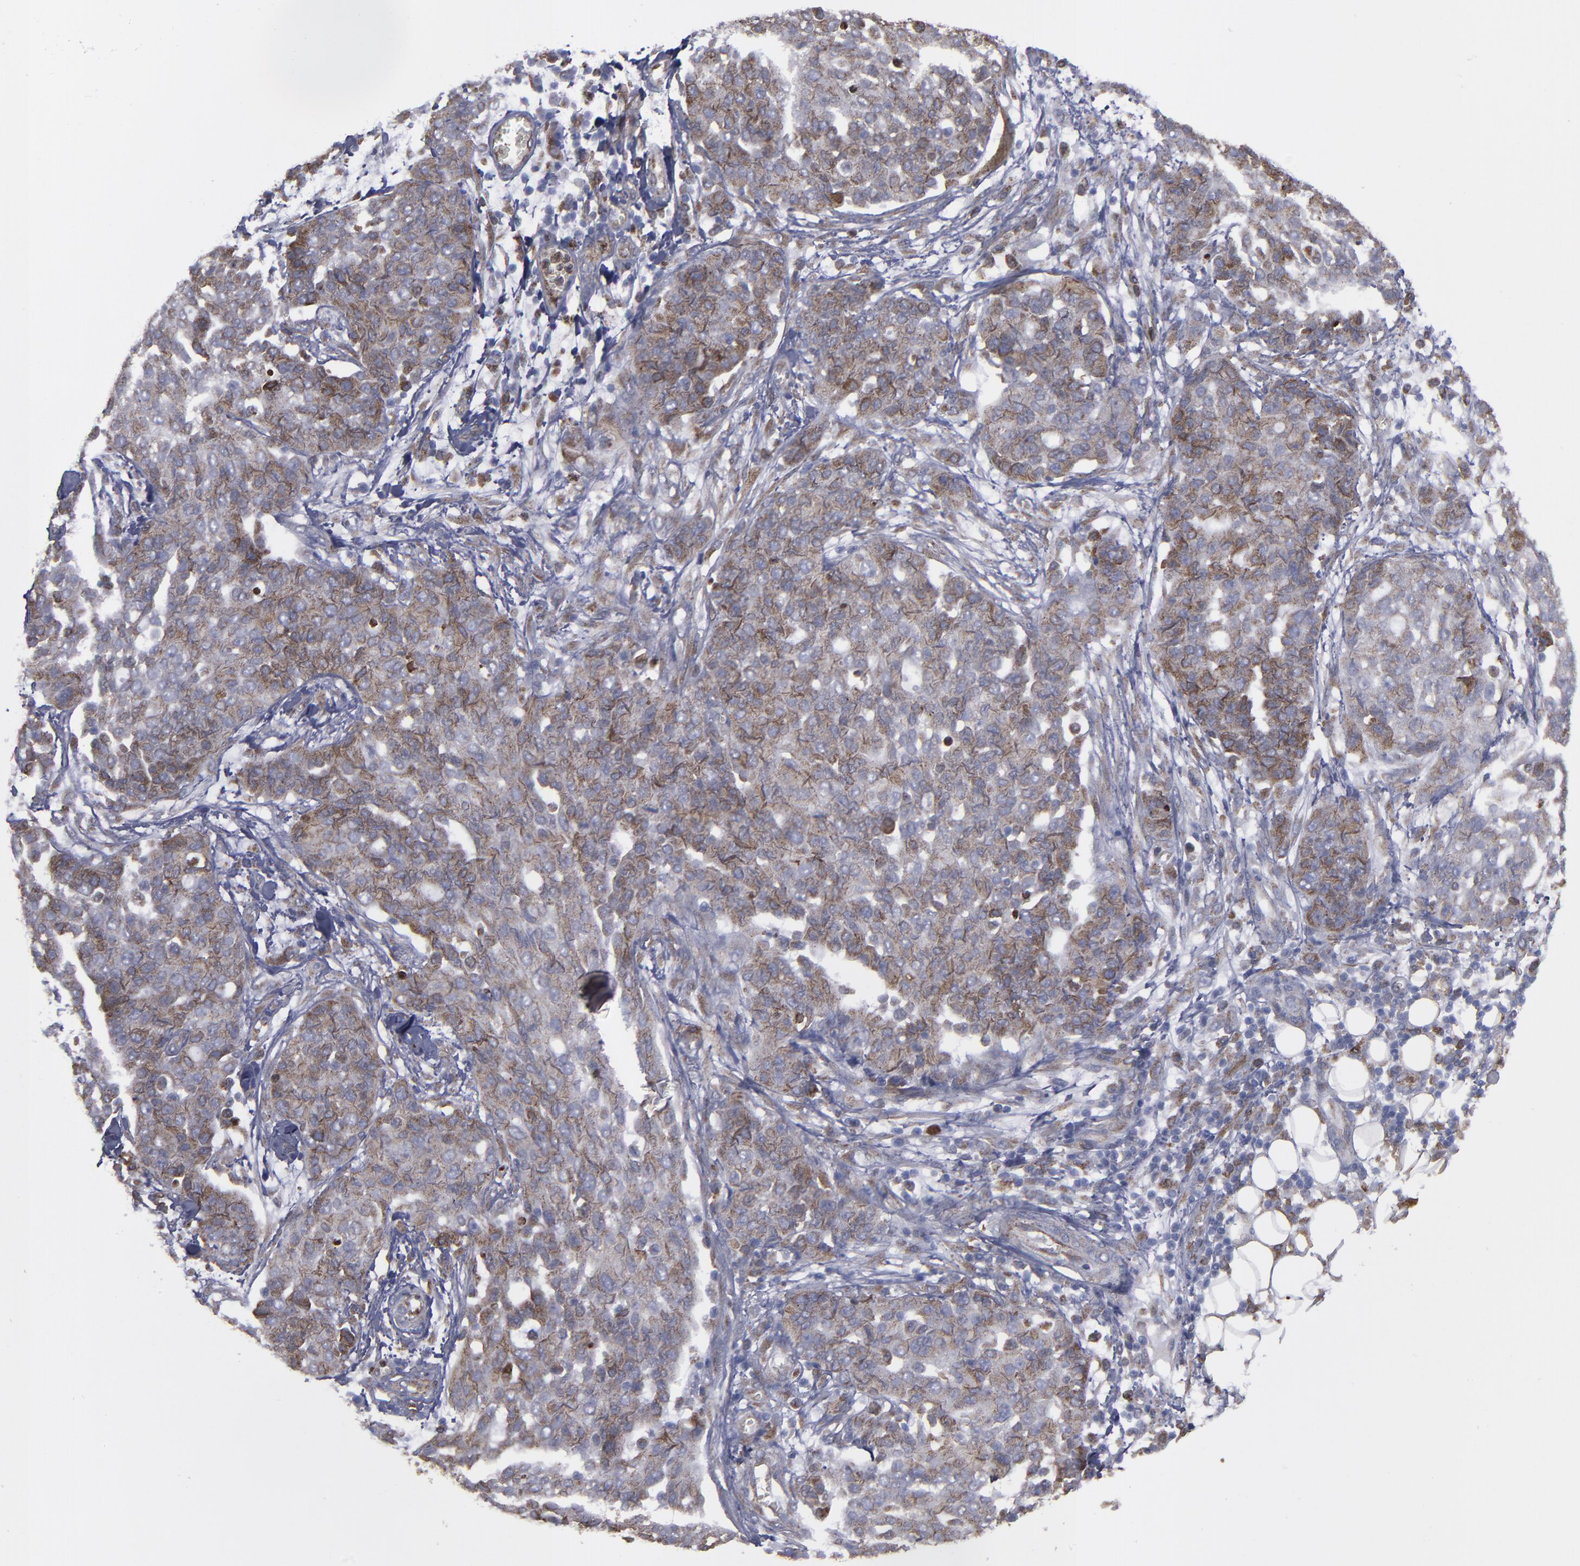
{"staining": {"intensity": "moderate", "quantity": ">75%", "location": "cytoplasmic/membranous"}, "tissue": "ovarian cancer", "cell_type": "Tumor cells", "image_type": "cancer", "snomed": [{"axis": "morphology", "description": "Cystadenocarcinoma, serous, NOS"}, {"axis": "topography", "description": "Soft tissue"}, {"axis": "topography", "description": "Ovary"}], "caption": "Immunohistochemistry of human ovarian cancer reveals medium levels of moderate cytoplasmic/membranous staining in approximately >75% of tumor cells.", "gene": "ERLIN2", "patient": {"sex": "female", "age": 57}}